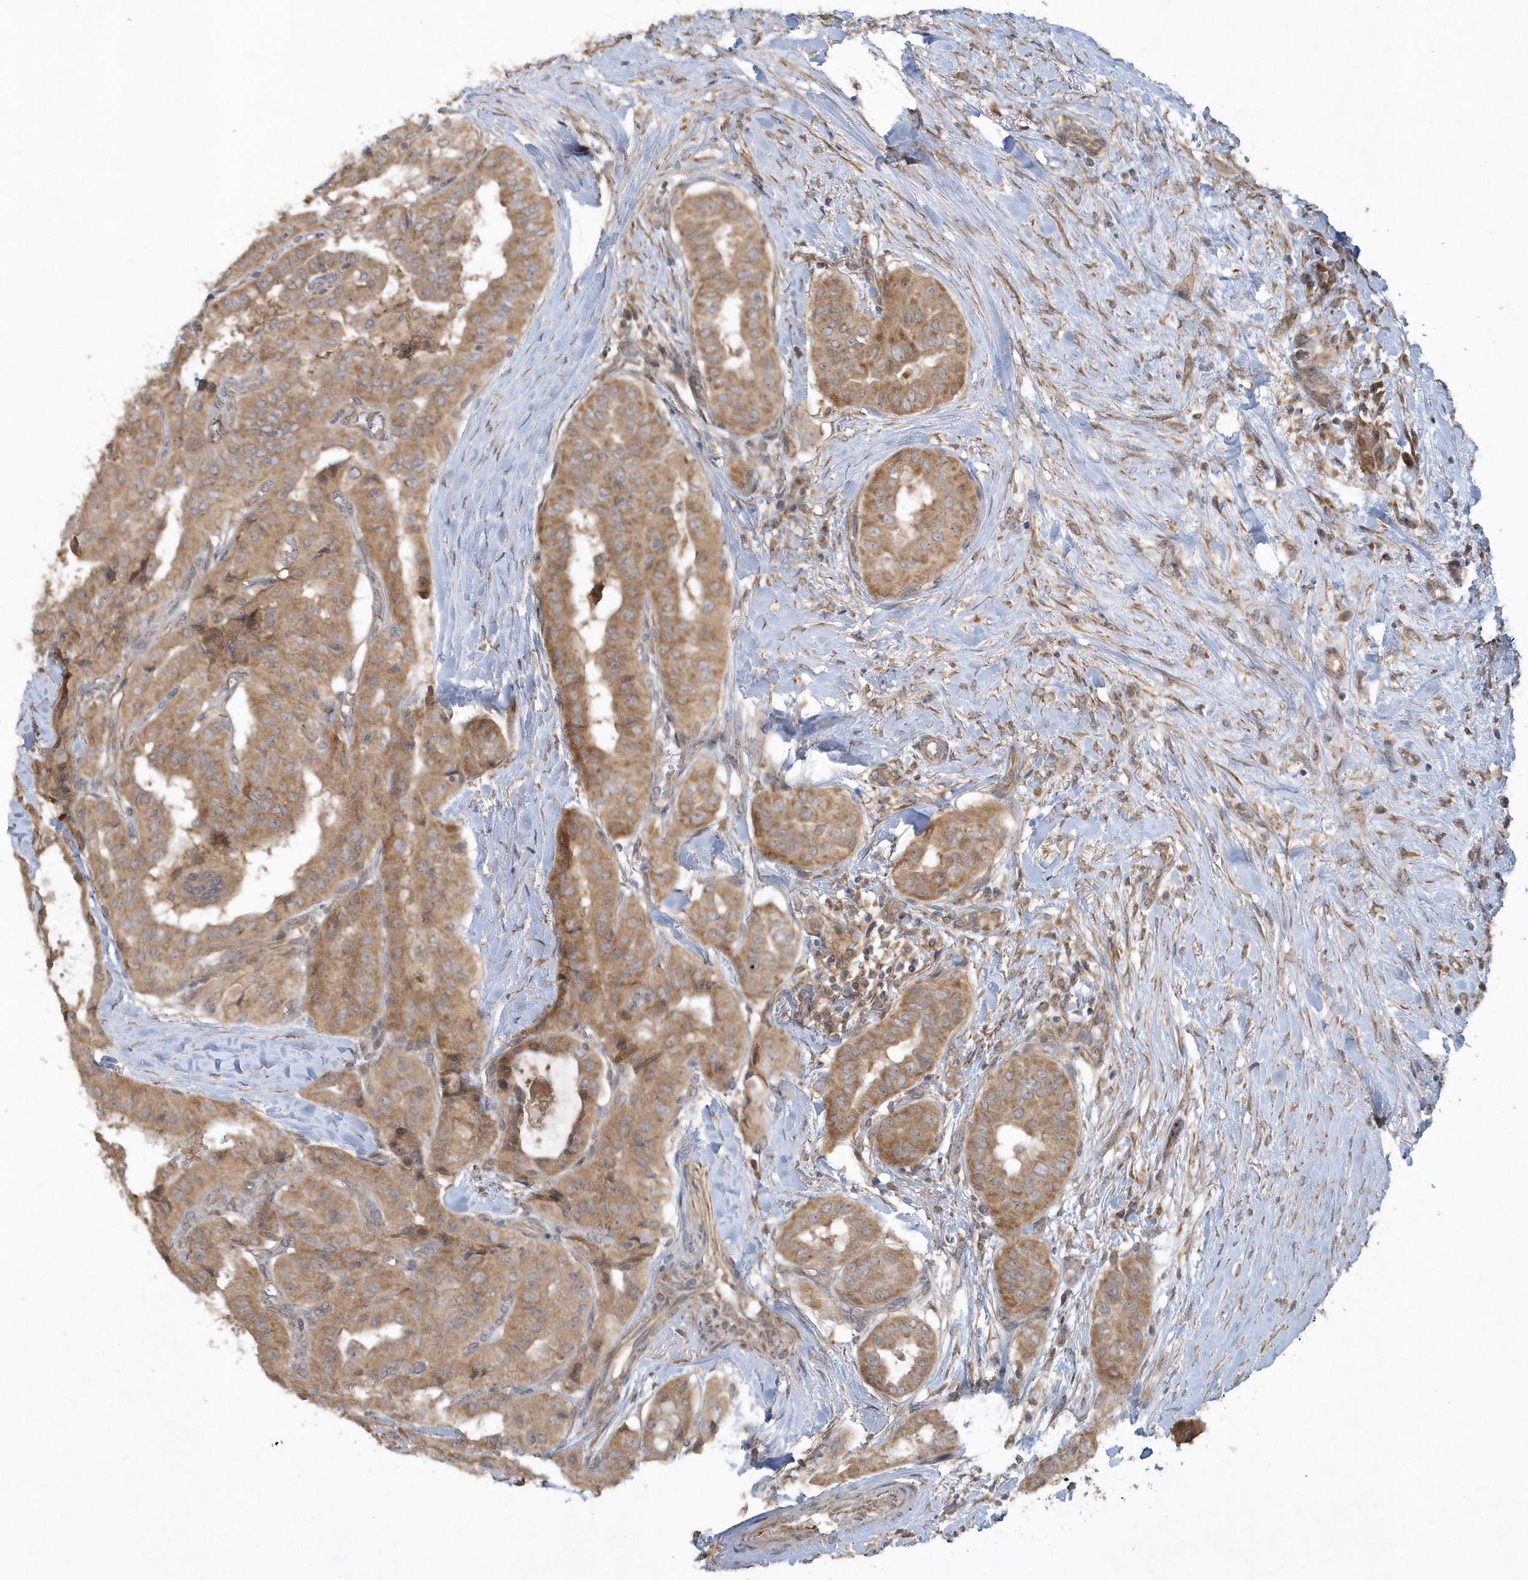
{"staining": {"intensity": "moderate", "quantity": ">75%", "location": "cytoplasmic/membranous"}, "tissue": "thyroid cancer", "cell_type": "Tumor cells", "image_type": "cancer", "snomed": [{"axis": "morphology", "description": "Papillary adenocarcinoma, NOS"}, {"axis": "topography", "description": "Thyroid gland"}], "caption": "Brown immunohistochemical staining in papillary adenocarcinoma (thyroid) displays moderate cytoplasmic/membranous positivity in about >75% of tumor cells. Nuclei are stained in blue.", "gene": "THG1L", "patient": {"sex": "female", "age": 59}}